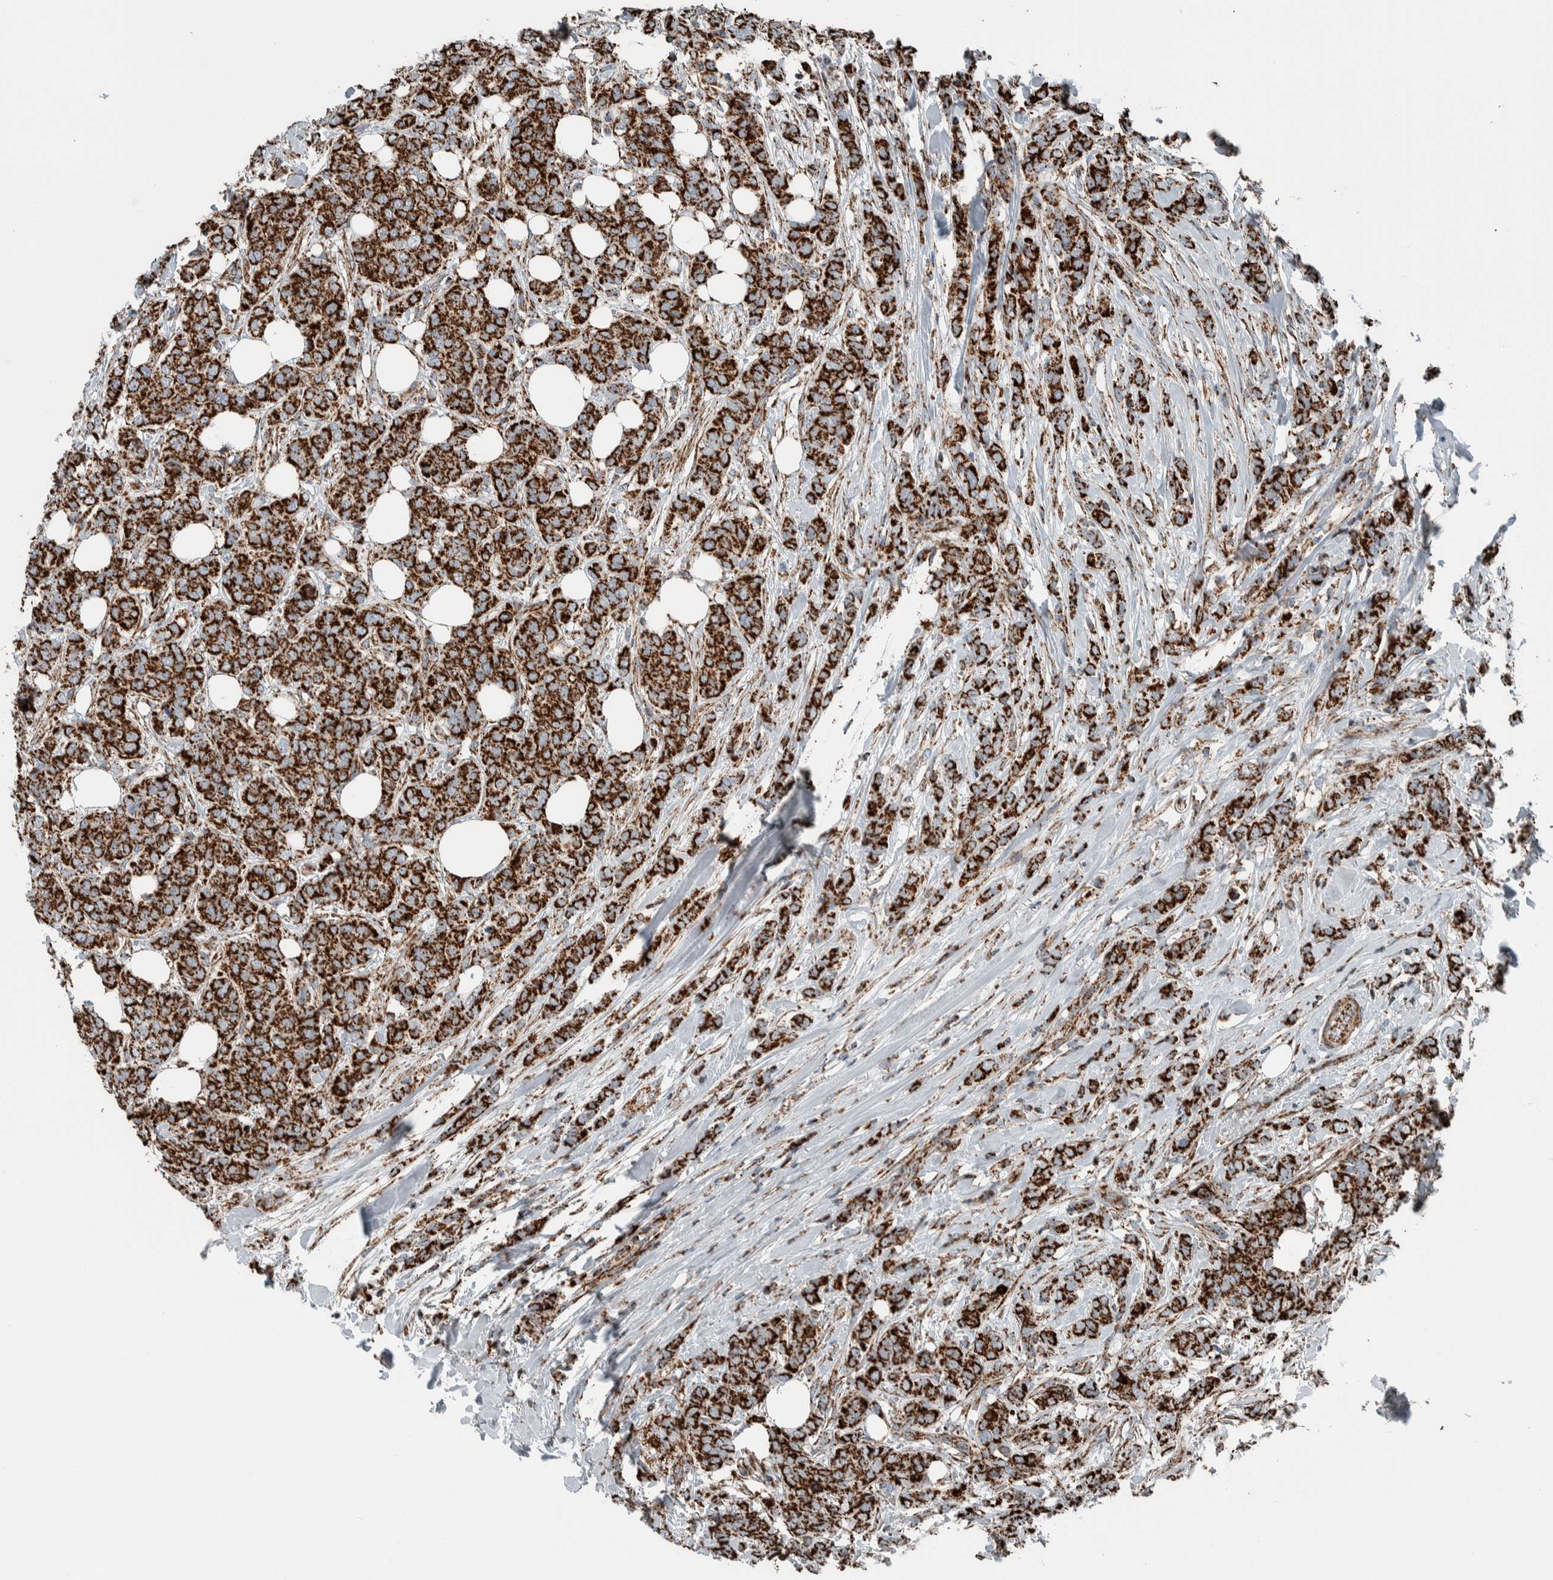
{"staining": {"intensity": "strong", "quantity": ">75%", "location": "cytoplasmic/membranous"}, "tissue": "breast cancer", "cell_type": "Tumor cells", "image_type": "cancer", "snomed": [{"axis": "morphology", "description": "Lobular carcinoma"}, {"axis": "topography", "description": "Skin"}, {"axis": "topography", "description": "Breast"}], "caption": "Immunohistochemistry (IHC) micrograph of neoplastic tissue: breast lobular carcinoma stained using immunohistochemistry displays high levels of strong protein expression localized specifically in the cytoplasmic/membranous of tumor cells, appearing as a cytoplasmic/membranous brown color.", "gene": "CNTROB", "patient": {"sex": "female", "age": 46}}